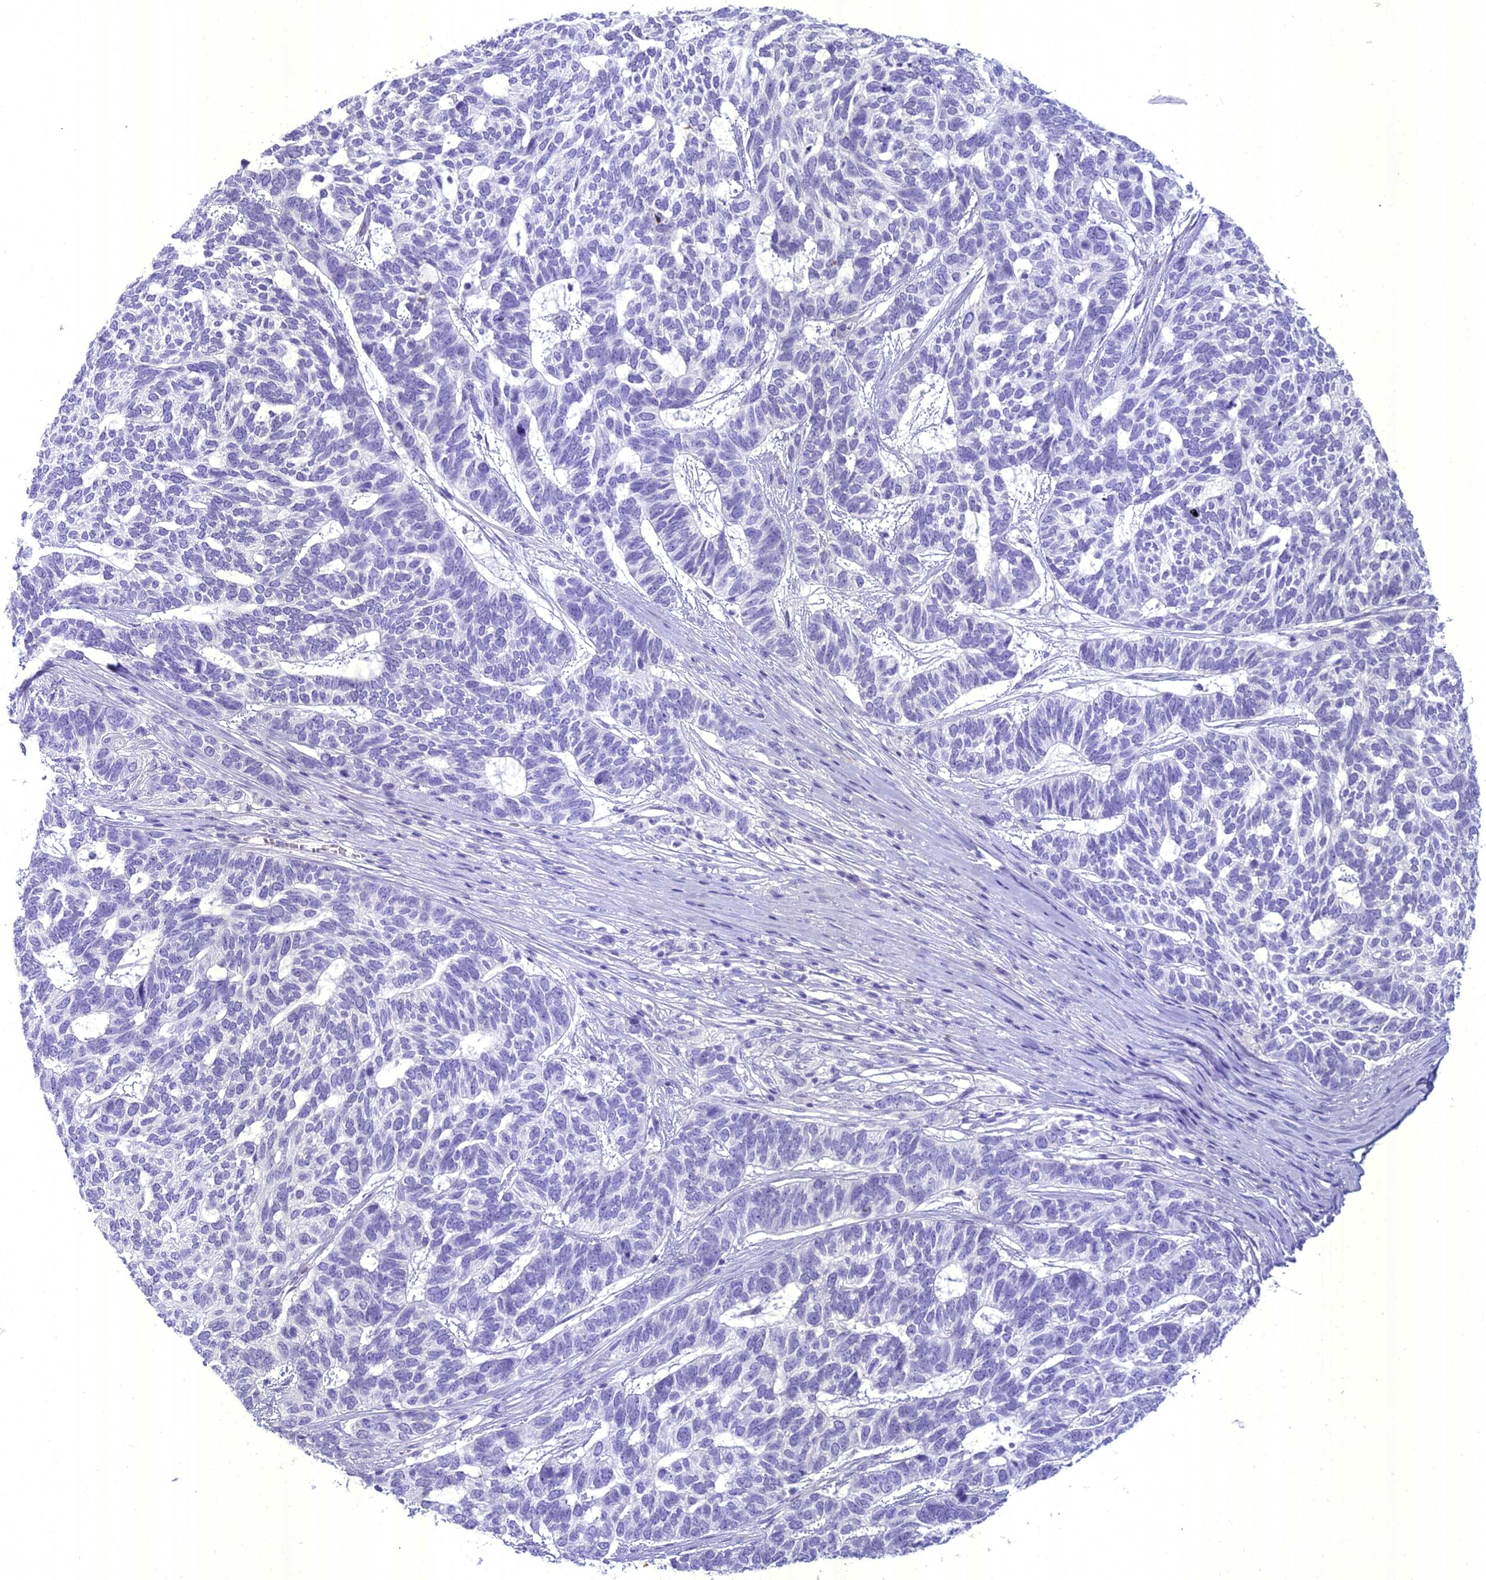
{"staining": {"intensity": "negative", "quantity": "none", "location": "none"}, "tissue": "skin cancer", "cell_type": "Tumor cells", "image_type": "cancer", "snomed": [{"axis": "morphology", "description": "Basal cell carcinoma"}, {"axis": "topography", "description": "Skin"}], "caption": "Immunohistochemical staining of human basal cell carcinoma (skin) reveals no significant positivity in tumor cells. (Immunohistochemistry (ihc), brightfield microscopy, high magnification).", "gene": "UNC80", "patient": {"sex": "female", "age": 65}}